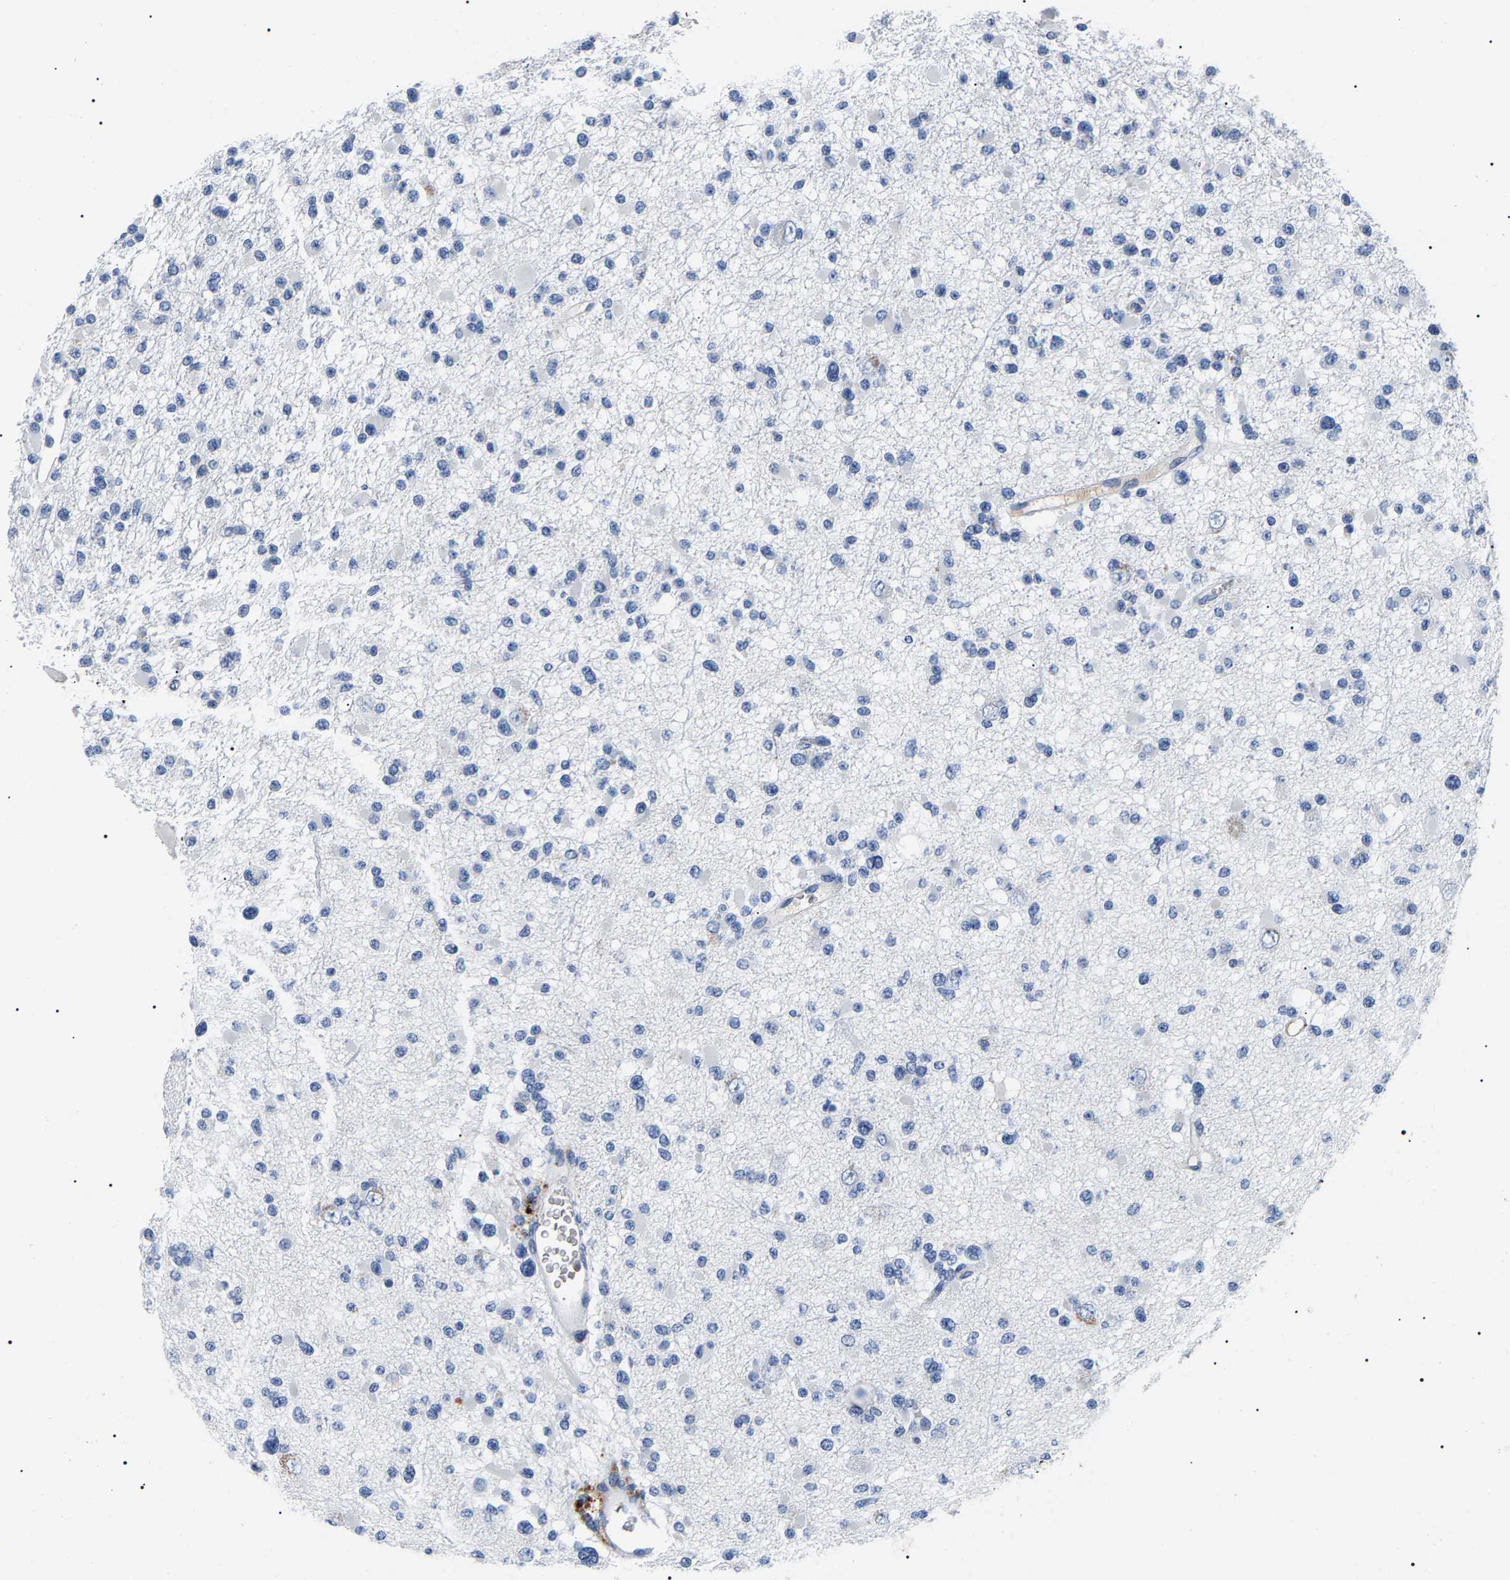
{"staining": {"intensity": "negative", "quantity": "none", "location": "none"}, "tissue": "glioma", "cell_type": "Tumor cells", "image_type": "cancer", "snomed": [{"axis": "morphology", "description": "Glioma, malignant, Low grade"}, {"axis": "topography", "description": "Brain"}], "caption": "Human glioma stained for a protein using IHC displays no staining in tumor cells.", "gene": "KLK15", "patient": {"sex": "female", "age": 22}}